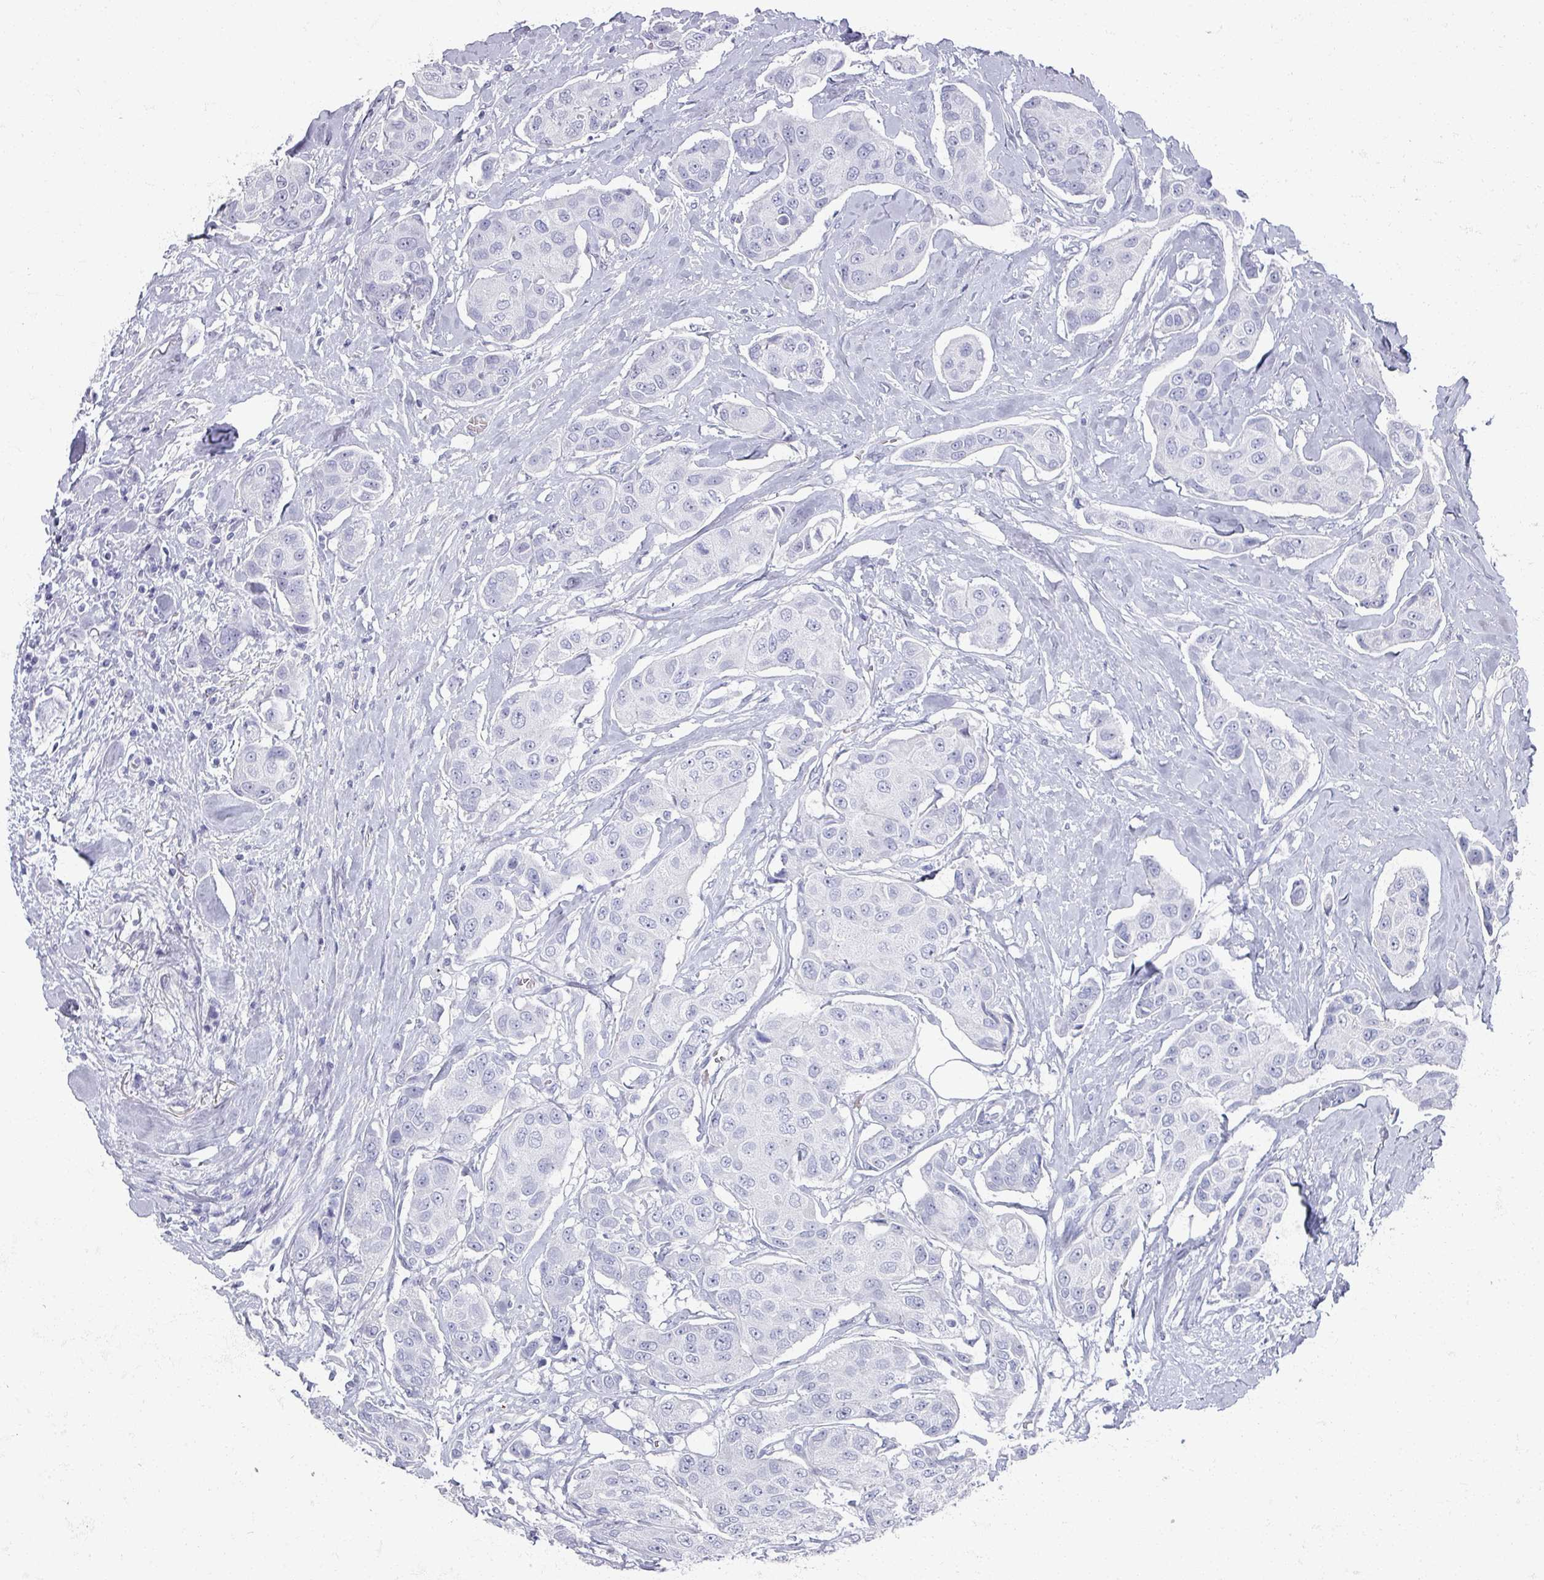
{"staining": {"intensity": "negative", "quantity": "none", "location": "none"}, "tissue": "breast cancer", "cell_type": "Tumor cells", "image_type": "cancer", "snomed": [{"axis": "morphology", "description": "Duct carcinoma"}, {"axis": "topography", "description": "Breast"}, {"axis": "topography", "description": "Lymph node"}], "caption": "Breast cancer stained for a protein using IHC shows no positivity tumor cells.", "gene": "OMG", "patient": {"sex": "female", "age": 80}}